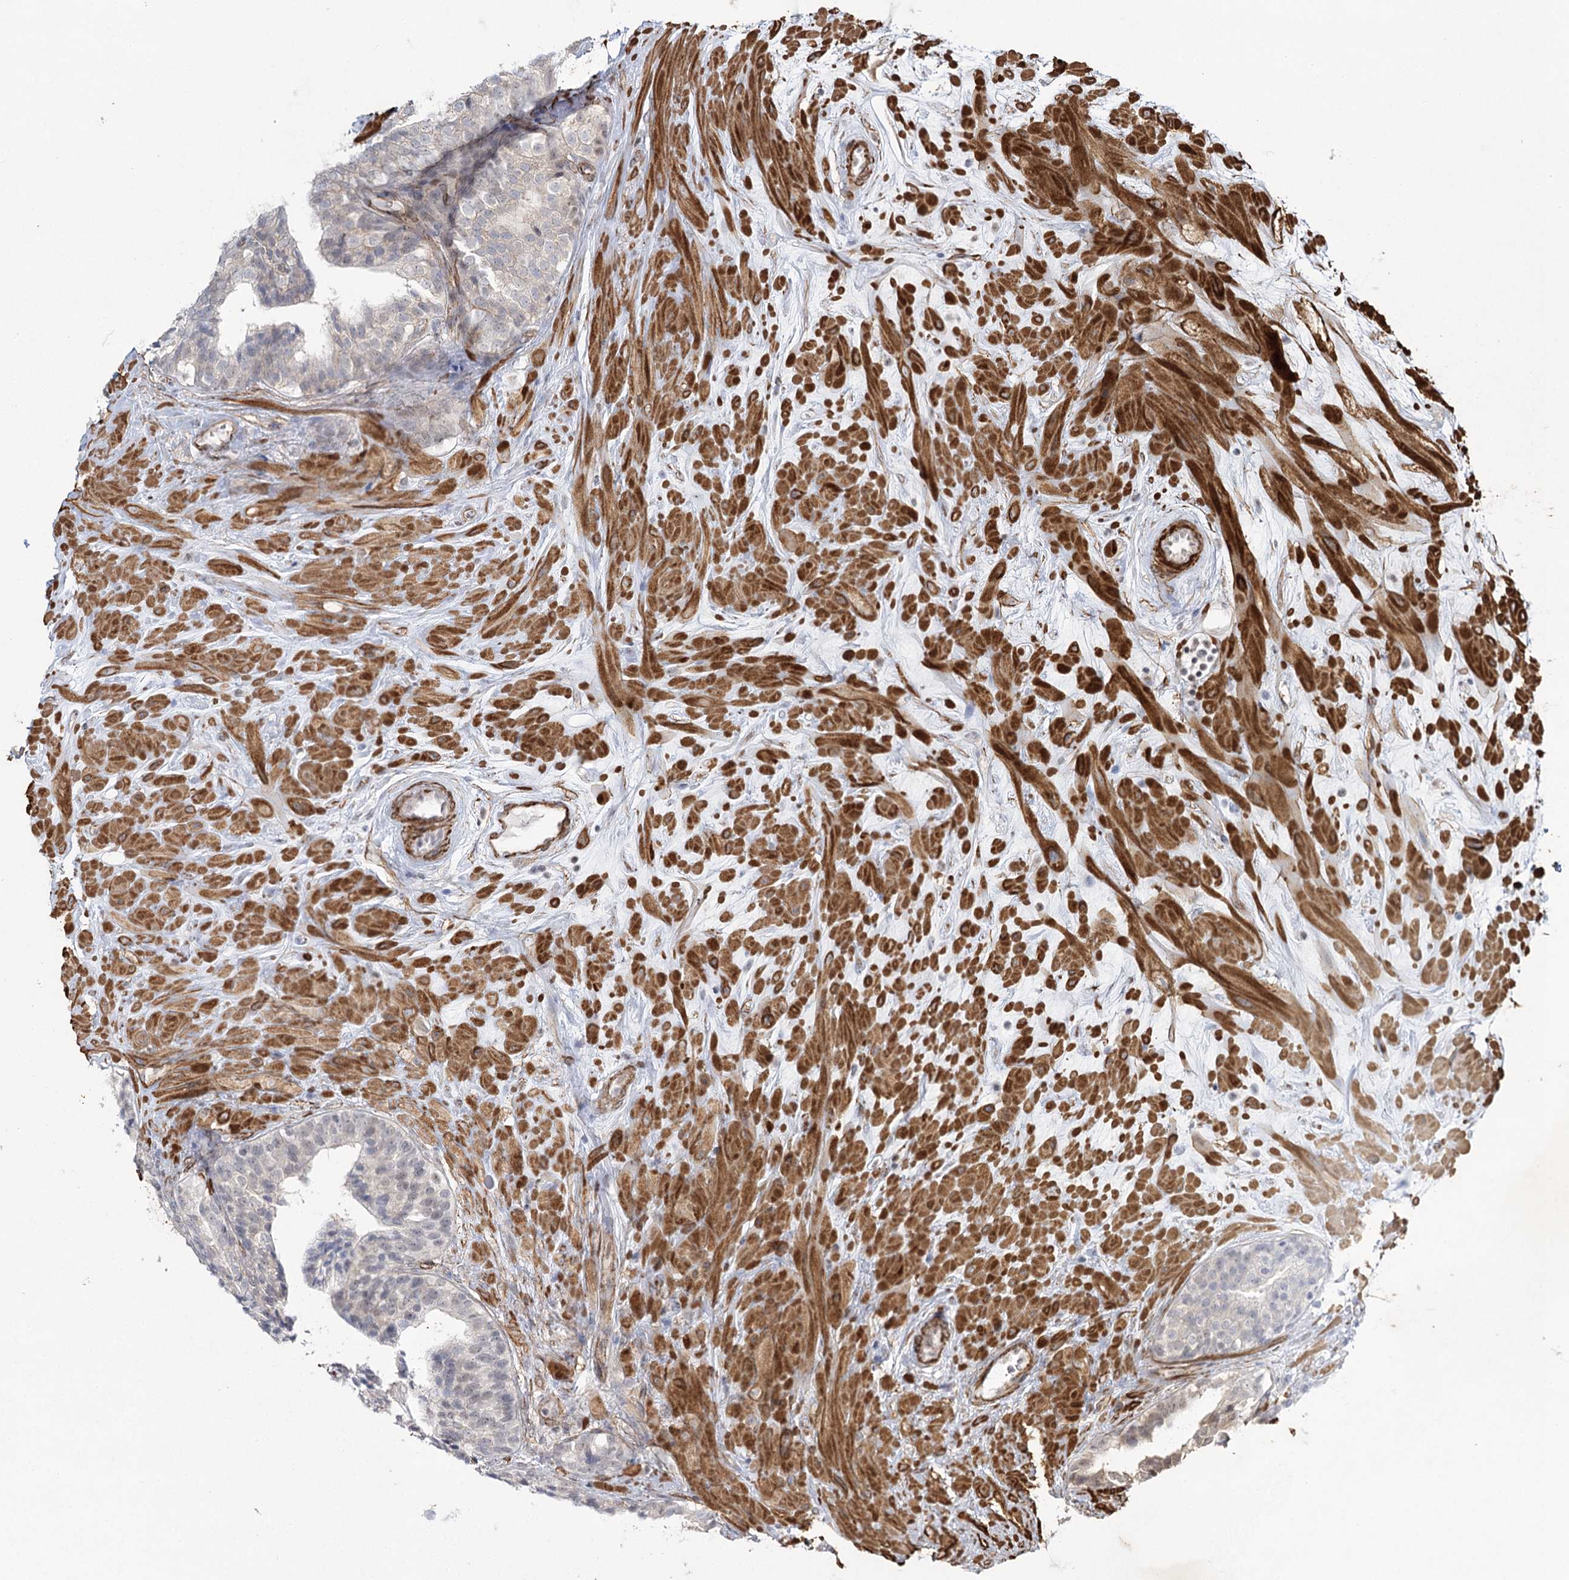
{"staining": {"intensity": "negative", "quantity": "none", "location": "none"}, "tissue": "prostate cancer", "cell_type": "Tumor cells", "image_type": "cancer", "snomed": [{"axis": "morphology", "description": "Adenocarcinoma, High grade"}, {"axis": "topography", "description": "Prostate"}], "caption": "DAB (3,3'-diaminobenzidine) immunohistochemical staining of prostate cancer (high-grade adenocarcinoma) displays no significant staining in tumor cells.", "gene": "CWF19L1", "patient": {"sex": "male", "age": 56}}